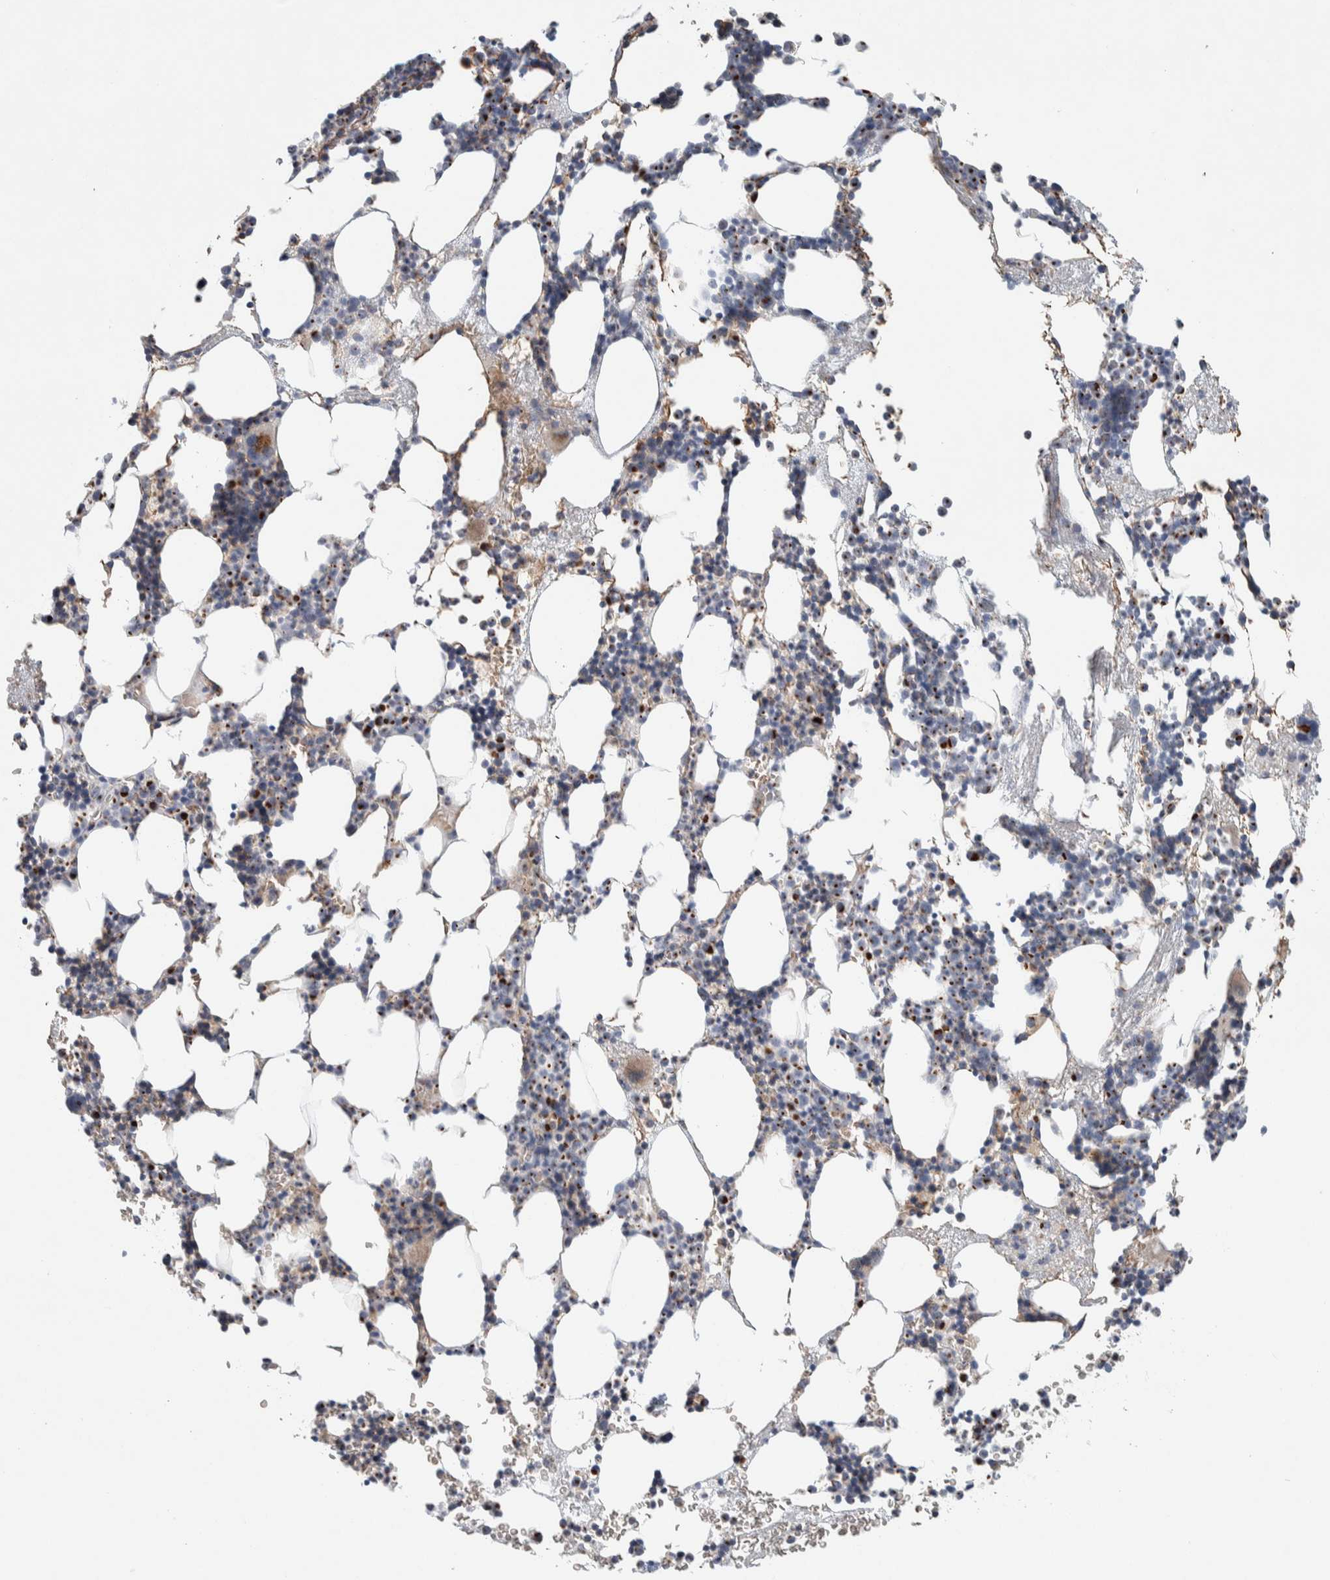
{"staining": {"intensity": "moderate", "quantity": "25%-75%", "location": "cytoplasmic/membranous"}, "tissue": "bone marrow", "cell_type": "Hematopoietic cells", "image_type": "normal", "snomed": [{"axis": "morphology", "description": "Normal tissue, NOS"}, {"axis": "morphology", "description": "Inflammation, NOS"}, {"axis": "topography", "description": "Bone marrow"}], "caption": "Immunohistochemistry photomicrograph of benign human bone marrow stained for a protein (brown), which reveals medium levels of moderate cytoplasmic/membranous staining in approximately 25%-75% of hematopoietic cells.", "gene": "SLC38A10", "patient": {"sex": "female", "age": 67}}